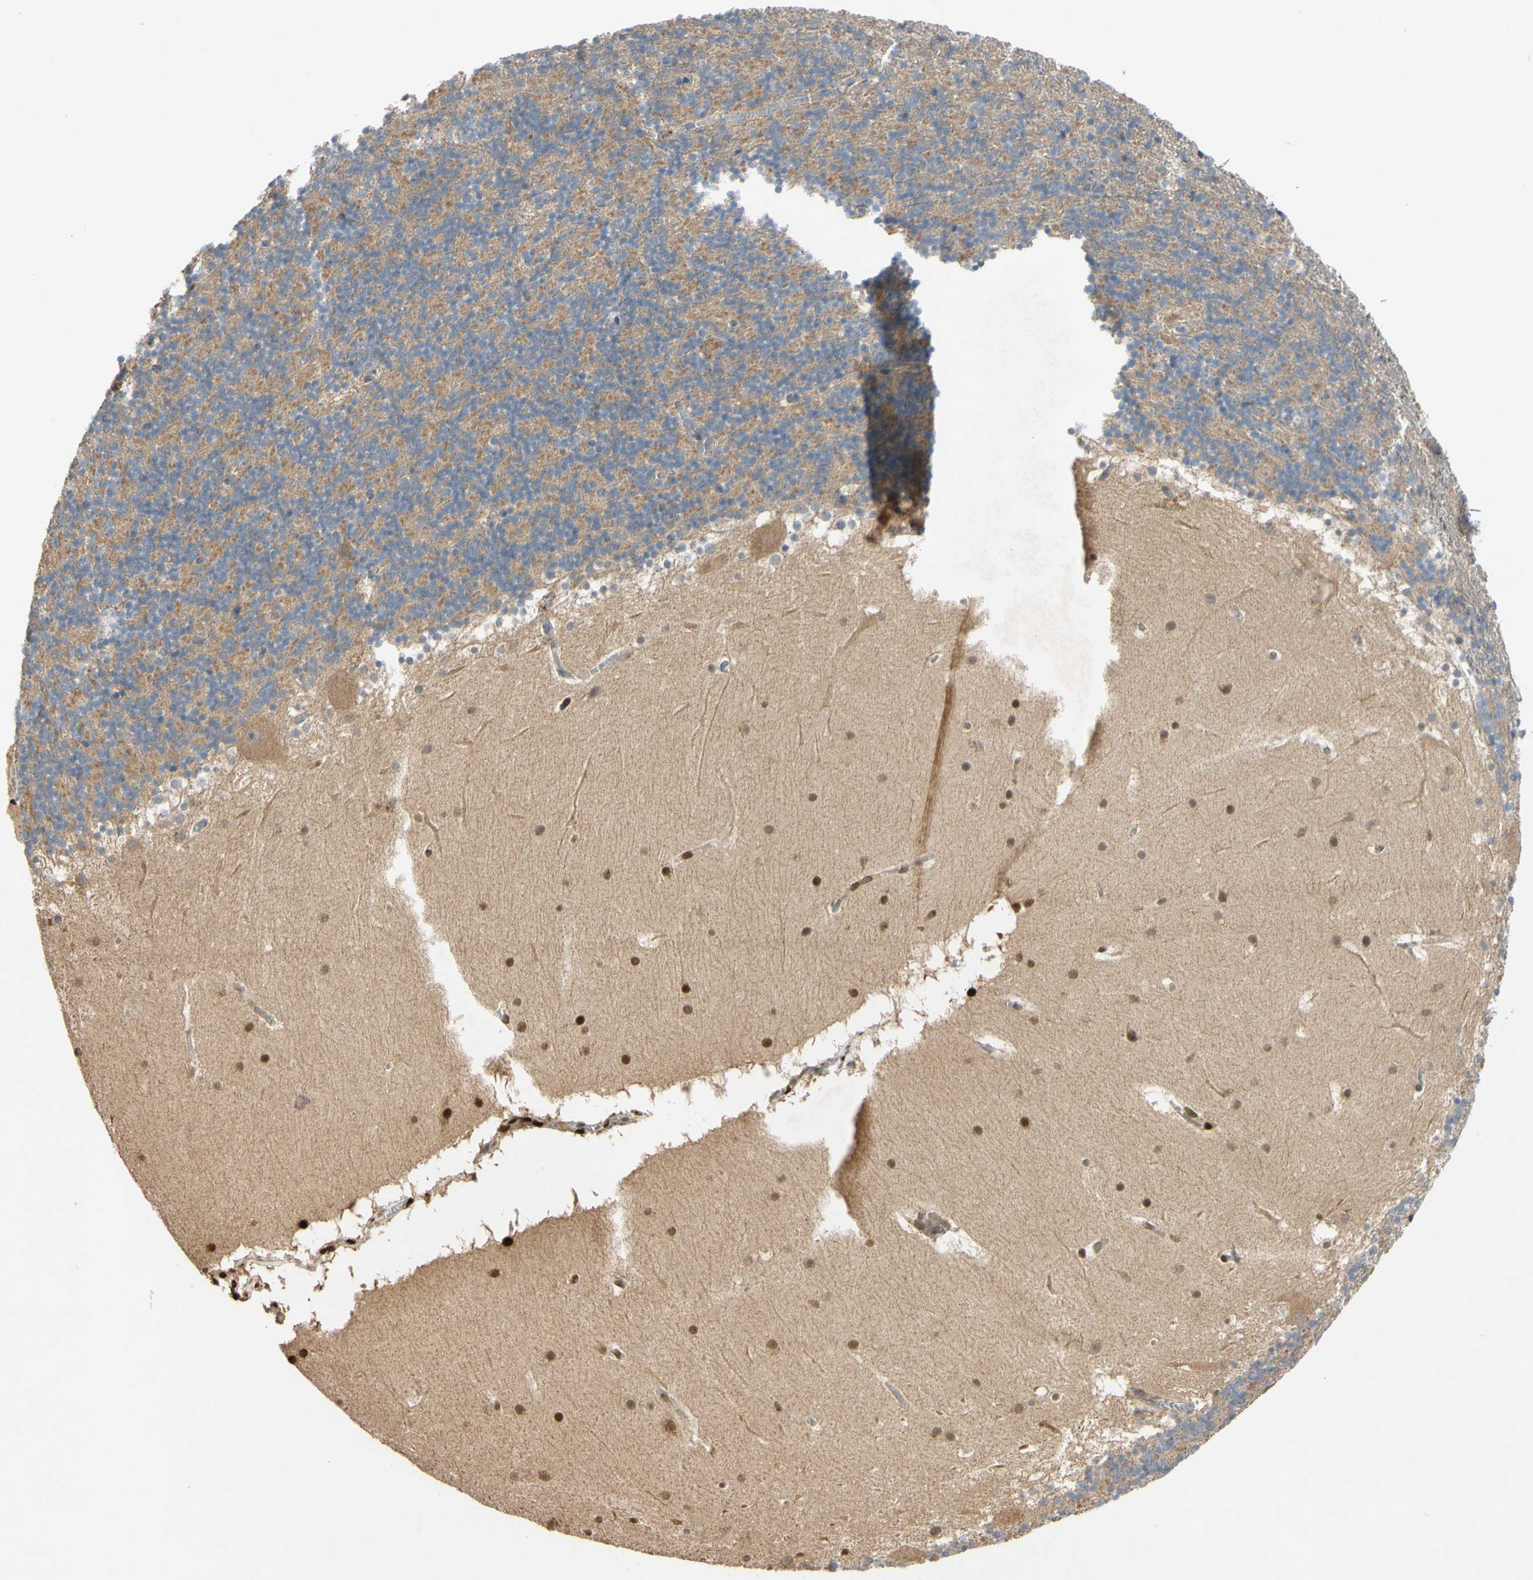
{"staining": {"intensity": "moderate", "quantity": "25%-75%", "location": "cytoplasmic/membranous"}, "tissue": "cerebellum", "cell_type": "Cells in granular layer", "image_type": "normal", "snomed": [{"axis": "morphology", "description": "Normal tissue, NOS"}, {"axis": "topography", "description": "Cerebellum"}], "caption": "Protein positivity by IHC reveals moderate cytoplasmic/membranous positivity in about 25%-75% of cells in granular layer in normal cerebellum. Using DAB (3,3'-diaminobenzidine) (brown) and hematoxylin (blue) stains, captured at high magnification using brightfield microscopy.", "gene": "MBTPS2", "patient": {"sex": "male", "age": 45}}